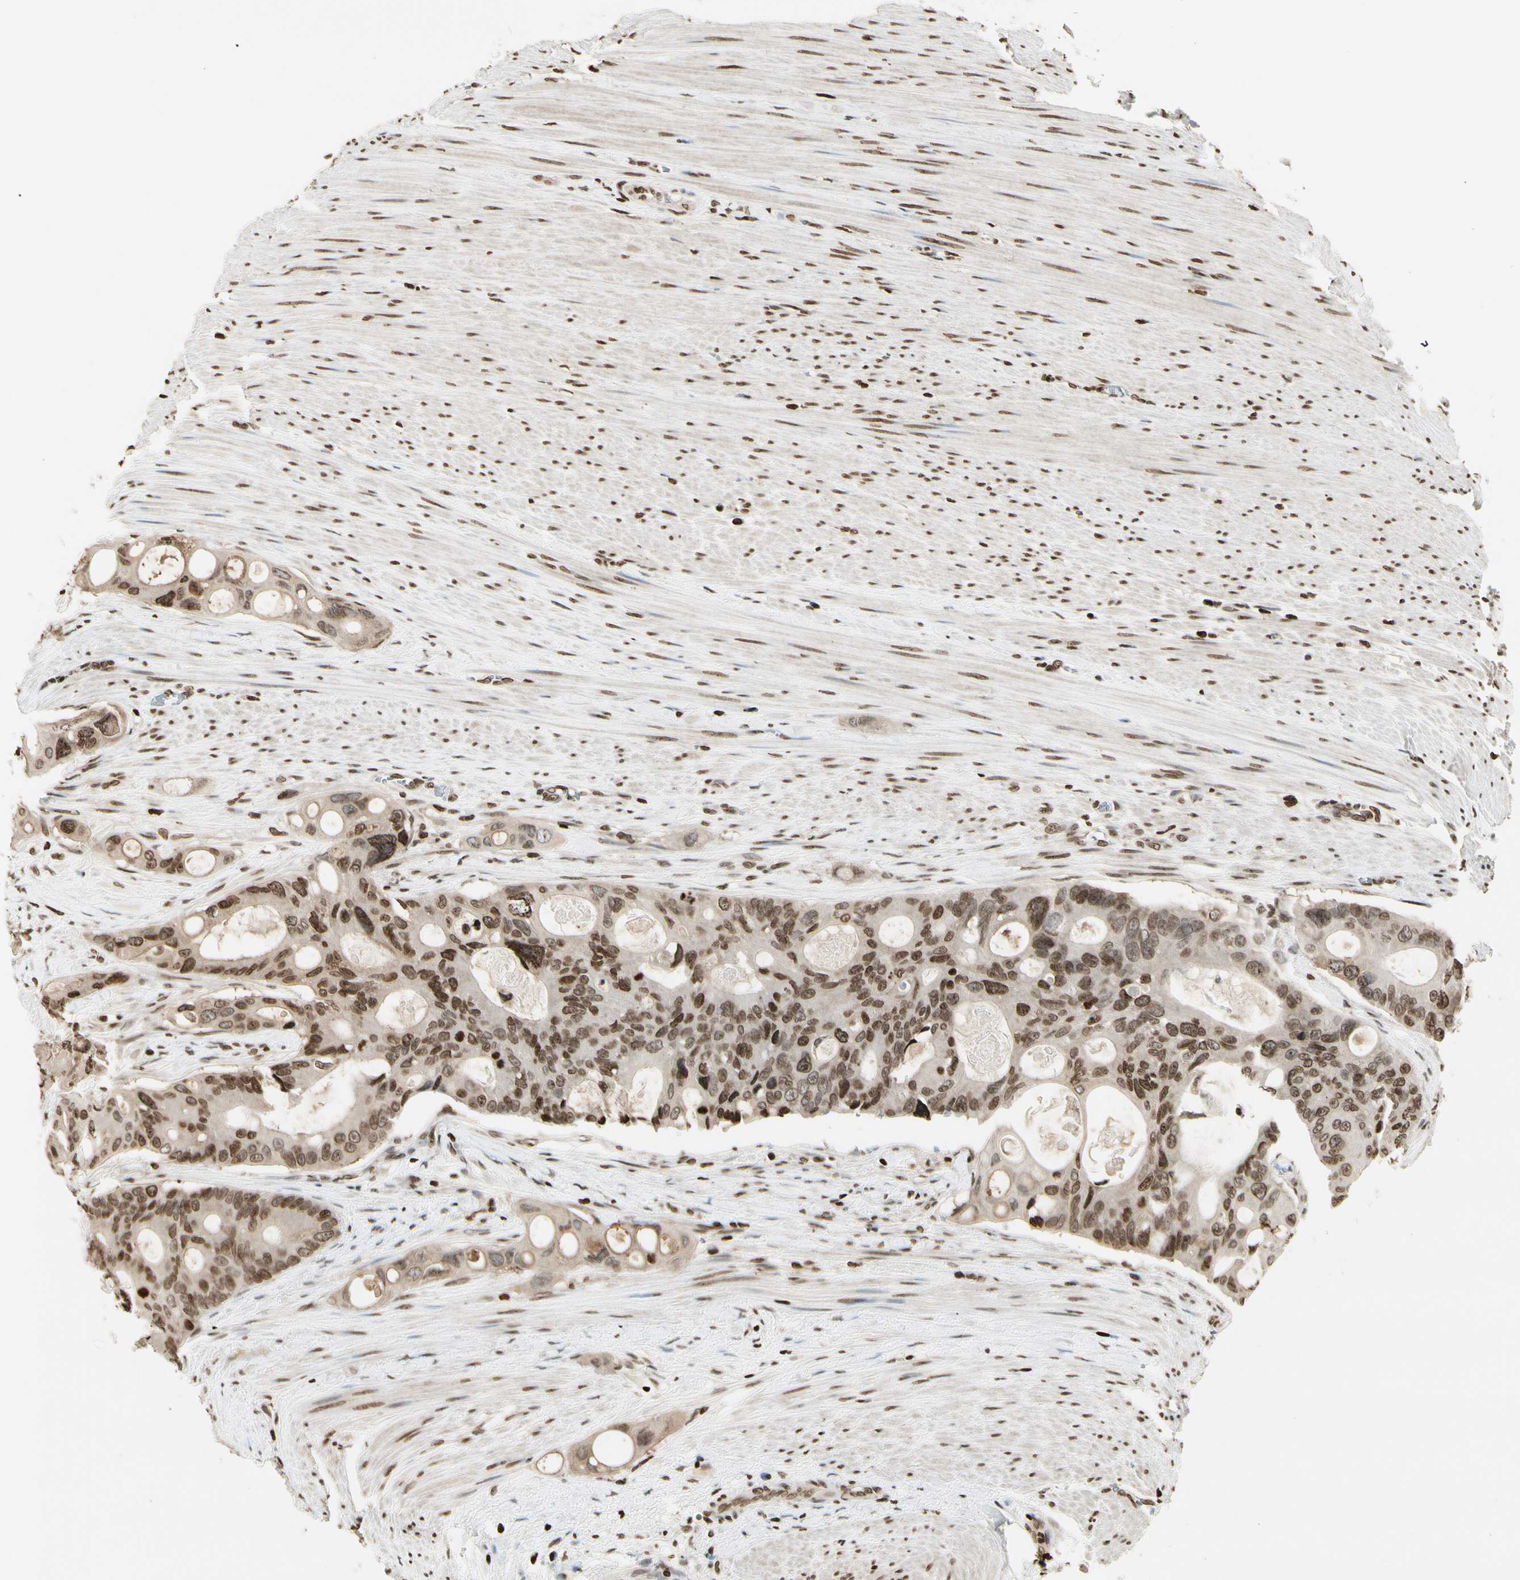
{"staining": {"intensity": "moderate", "quantity": ">75%", "location": "nuclear"}, "tissue": "colorectal cancer", "cell_type": "Tumor cells", "image_type": "cancer", "snomed": [{"axis": "morphology", "description": "Adenocarcinoma, NOS"}, {"axis": "topography", "description": "Colon"}], "caption": "High-power microscopy captured an IHC histopathology image of colorectal adenocarcinoma, revealing moderate nuclear expression in about >75% of tumor cells.", "gene": "RORA", "patient": {"sex": "female", "age": 57}}